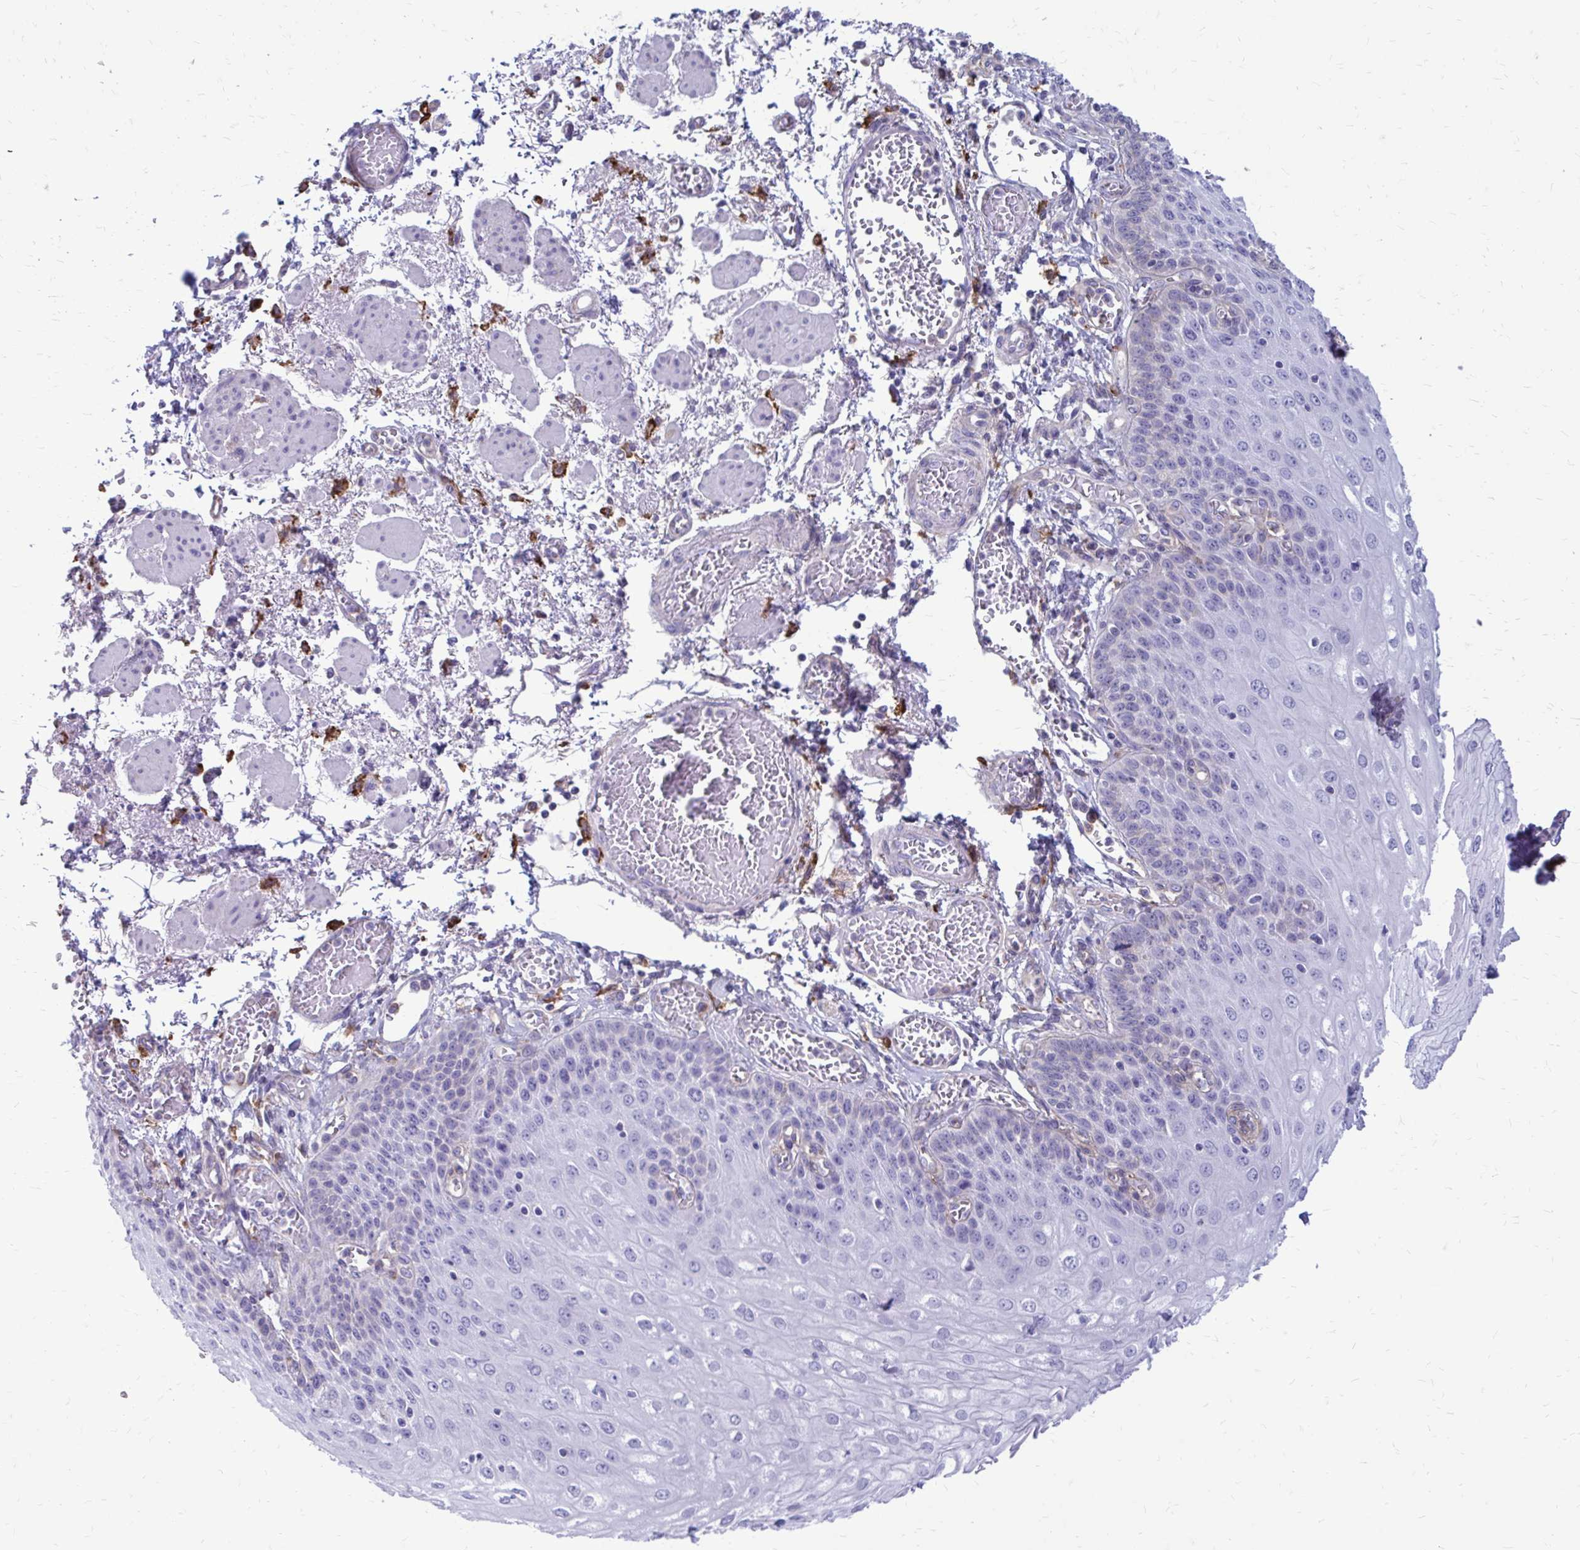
{"staining": {"intensity": "negative", "quantity": "none", "location": "none"}, "tissue": "esophagus", "cell_type": "Squamous epithelial cells", "image_type": "normal", "snomed": [{"axis": "morphology", "description": "Normal tissue, NOS"}, {"axis": "morphology", "description": "Adenocarcinoma, NOS"}, {"axis": "topography", "description": "Esophagus"}], "caption": "A high-resolution micrograph shows immunohistochemistry (IHC) staining of normal esophagus, which shows no significant staining in squamous epithelial cells.", "gene": "CLTA", "patient": {"sex": "male", "age": 81}}